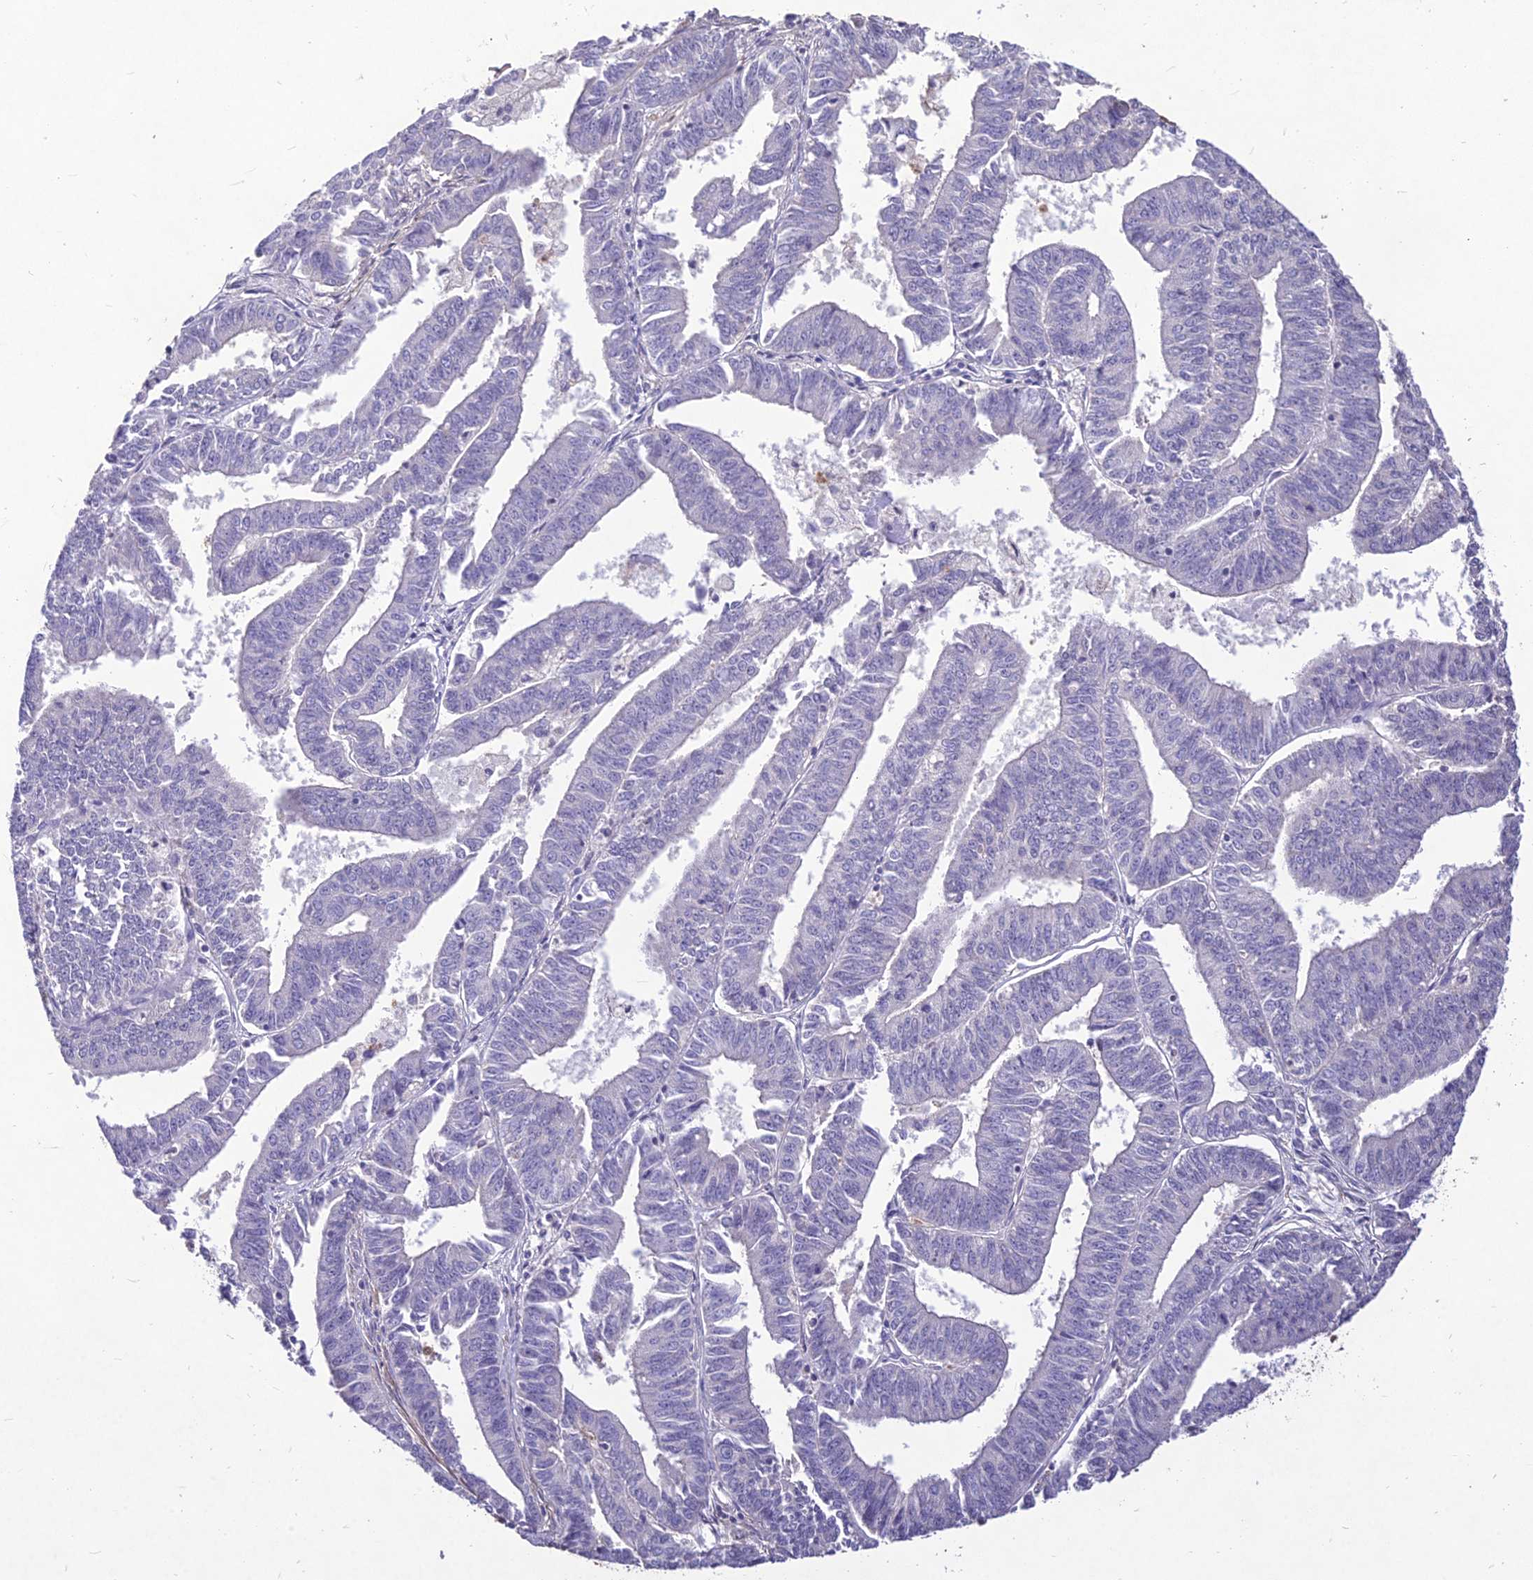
{"staining": {"intensity": "negative", "quantity": "none", "location": "none"}, "tissue": "endometrial cancer", "cell_type": "Tumor cells", "image_type": "cancer", "snomed": [{"axis": "morphology", "description": "Adenocarcinoma, NOS"}, {"axis": "topography", "description": "Endometrium"}], "caption": "IHC image of neoplastic tissue: endometrial cancer stained with DAB shows no significant protein staining in tumor cells.", "gene": "CLUH", "patient": {"sex": "female", "age": 73}}